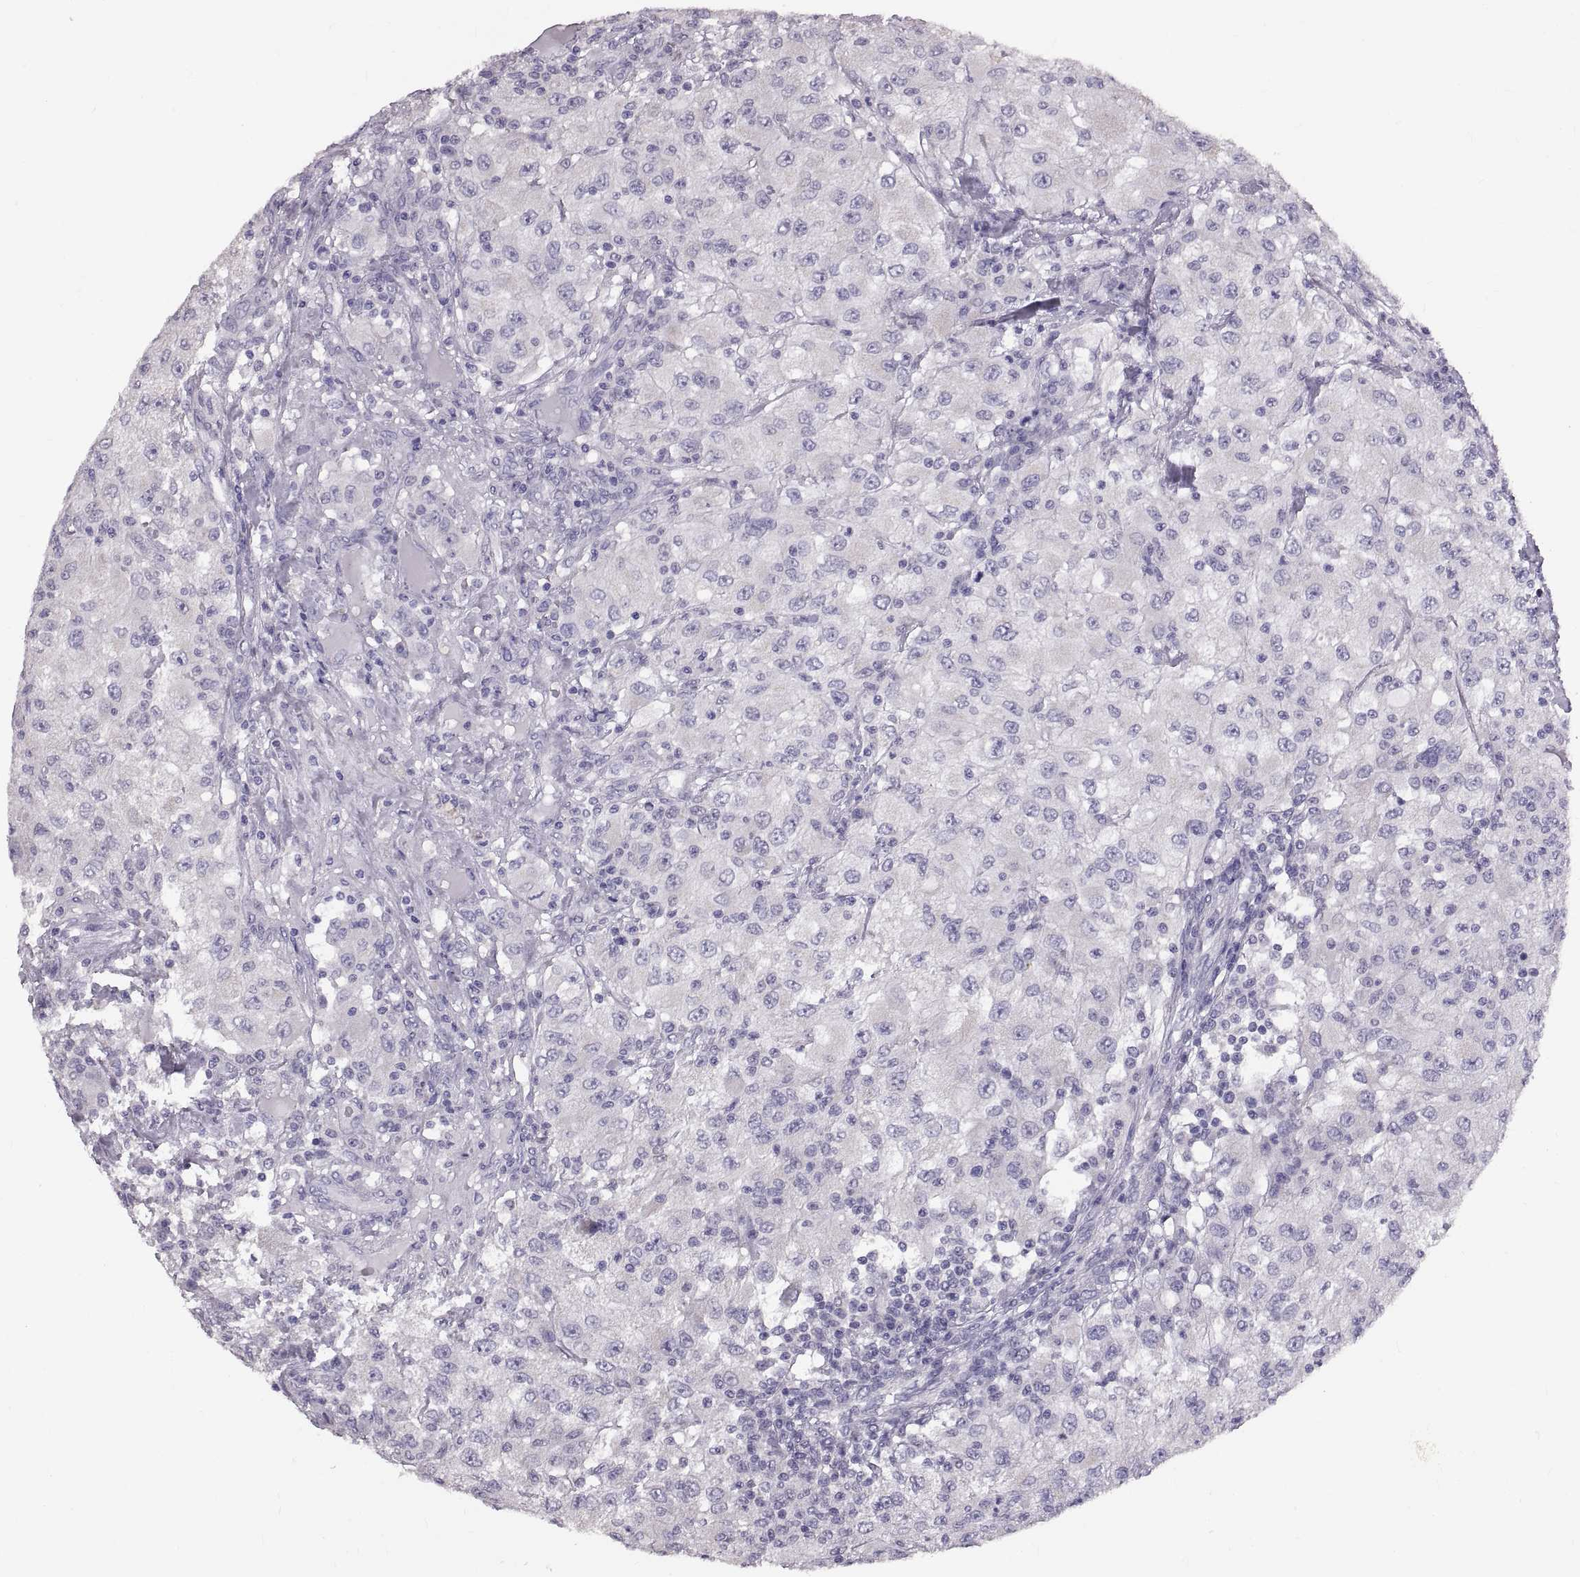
{"staining": {"intensity": "negative", "quantity": "none", "location": "none"}, "tissue": "renal cancer", "cell_type": "Tumor cells", "image_type": "cancer", "snomed": [{"axis": "morphology", "description": "Adenocarcinoma, NOS"}, {"axis": "topography", "description": "Kidney"}], "caption": "DAB immunohistochemical staining of renal cancer demonstrates no significant staining in tumor cells. (Immunohistochemistry, brightfield microscopy, high magnification).", "gene": "WBP2NL", "patient": {"sex": "female", "age": 67}}